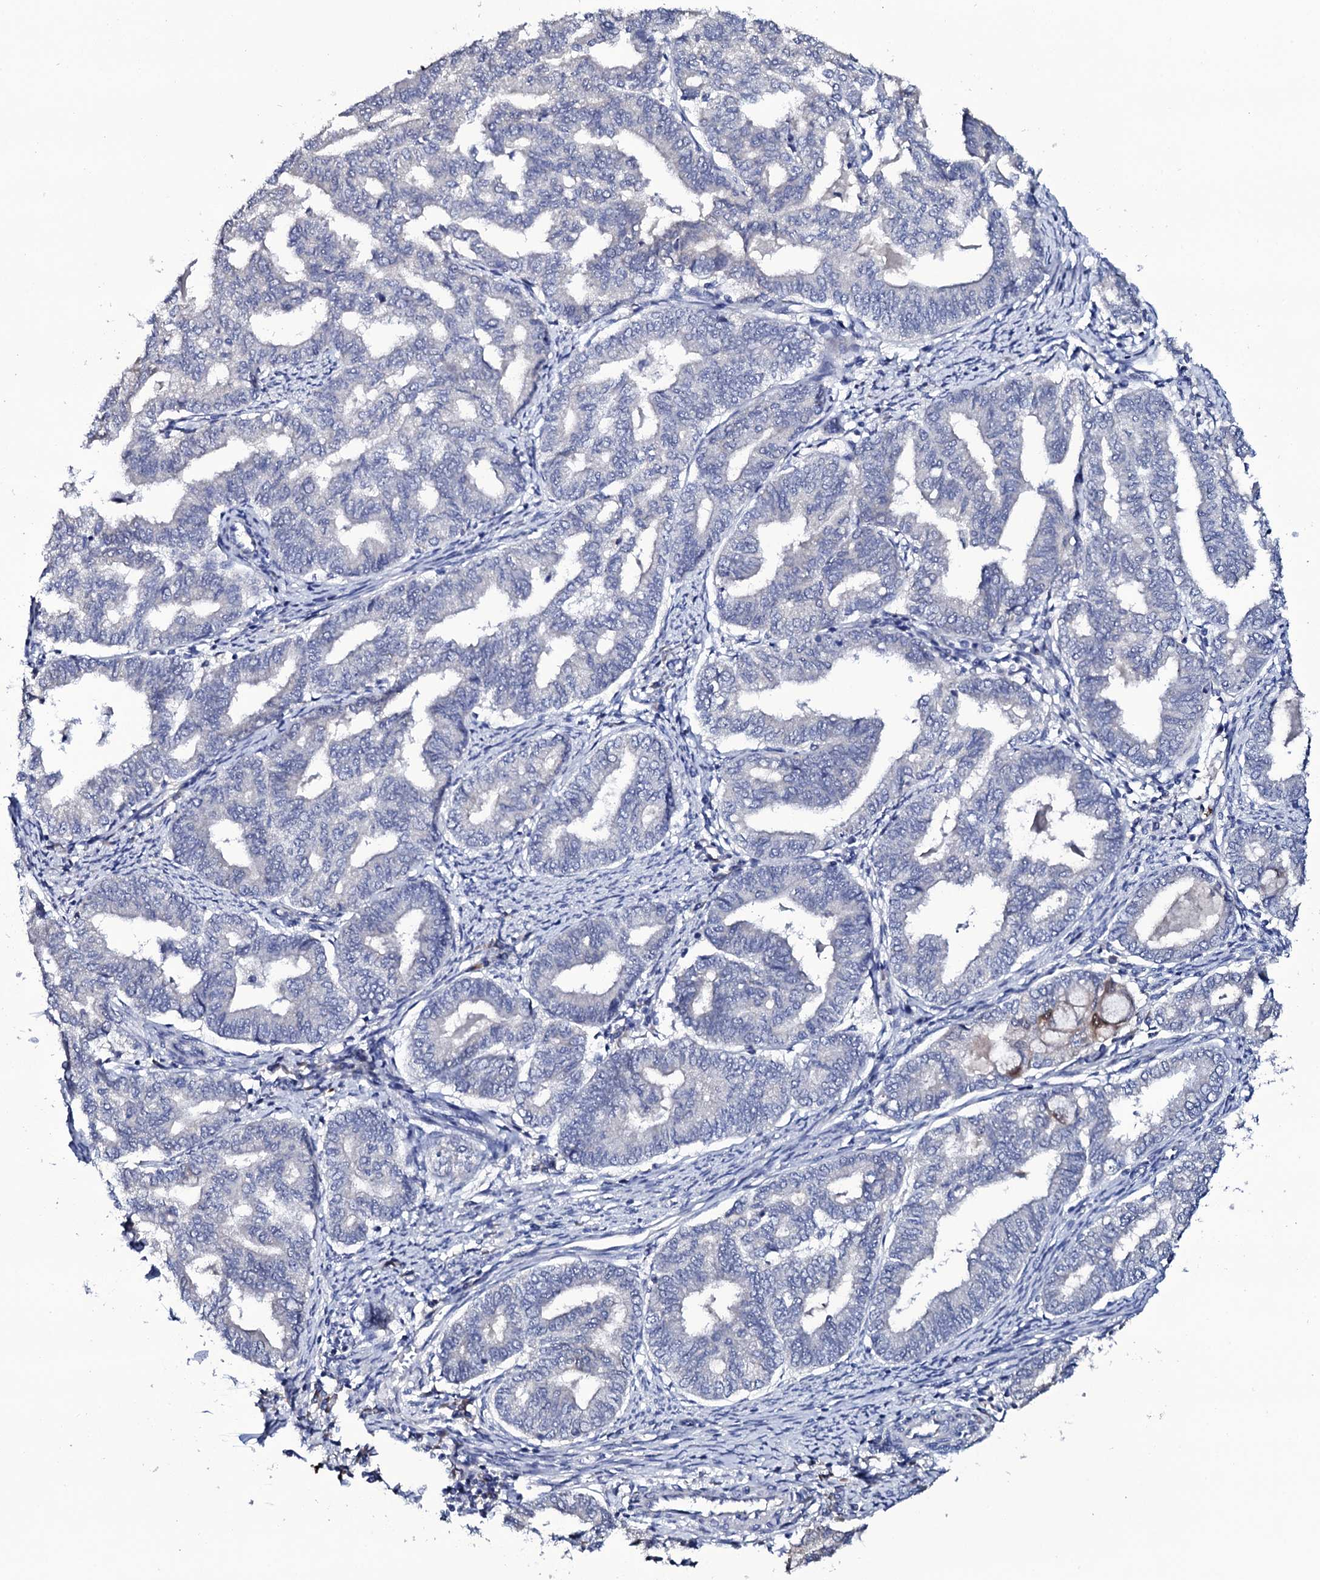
{"staining": {"intensity": "negative", "quantity": "none", "location": "none"}, "tissue": "endometrial cancer", "cell_type": "Tumor cells", "image_type": "cancer", "snomed": [{"axis": "morphology", "description": "Adenocarcinoma, NOS"}, {"axis": "topography", "description": "Endometrium"}], "caption": "A photomicrograph of endometrial cancer stained for a protein shows no brown staining in tumor cells.", "gene": "BCL2L14", "patient": {"sex": "female", "age": 79}}